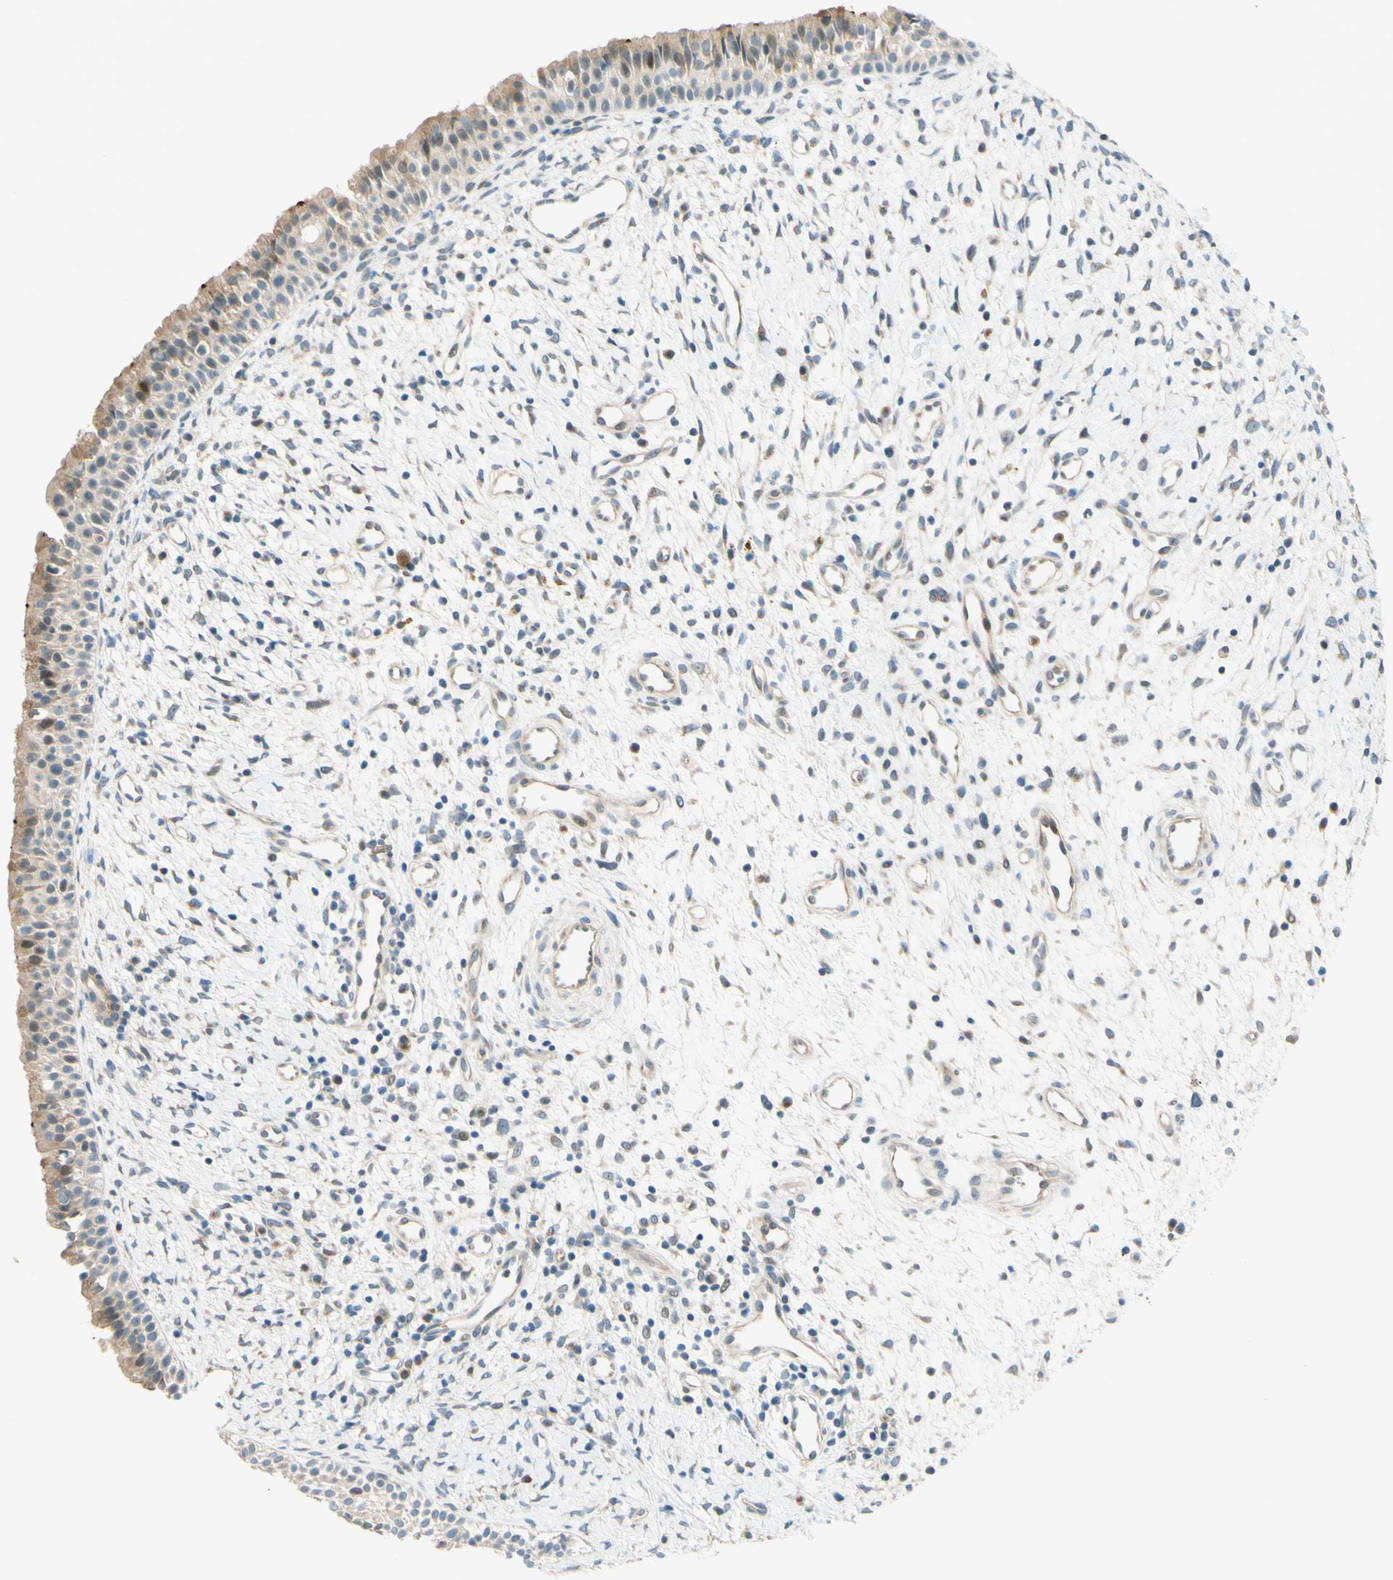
{"staining": {"intensity": "weak", "quantity": "25%-75%", "location": "cytoplasmic/membranous,nuclear"}, "tissue": "nasopharynx", "cell_type": "Respiratory epithelial cells", "image_type": "normal", "snomed": [{"axis": "morphology", "description": "Normal tissue, NOS"}, {"axis": "topography", "description": "Nasopharynx"}], "caption": "The immunohistochemical stain highlights weak cytoplasmic/membranous,nuclear positivity in respiratory epithelial cells of normal nasopharynx.", "gene": "C2CD2L", "patient": {"sex": "male", "age": 22}}